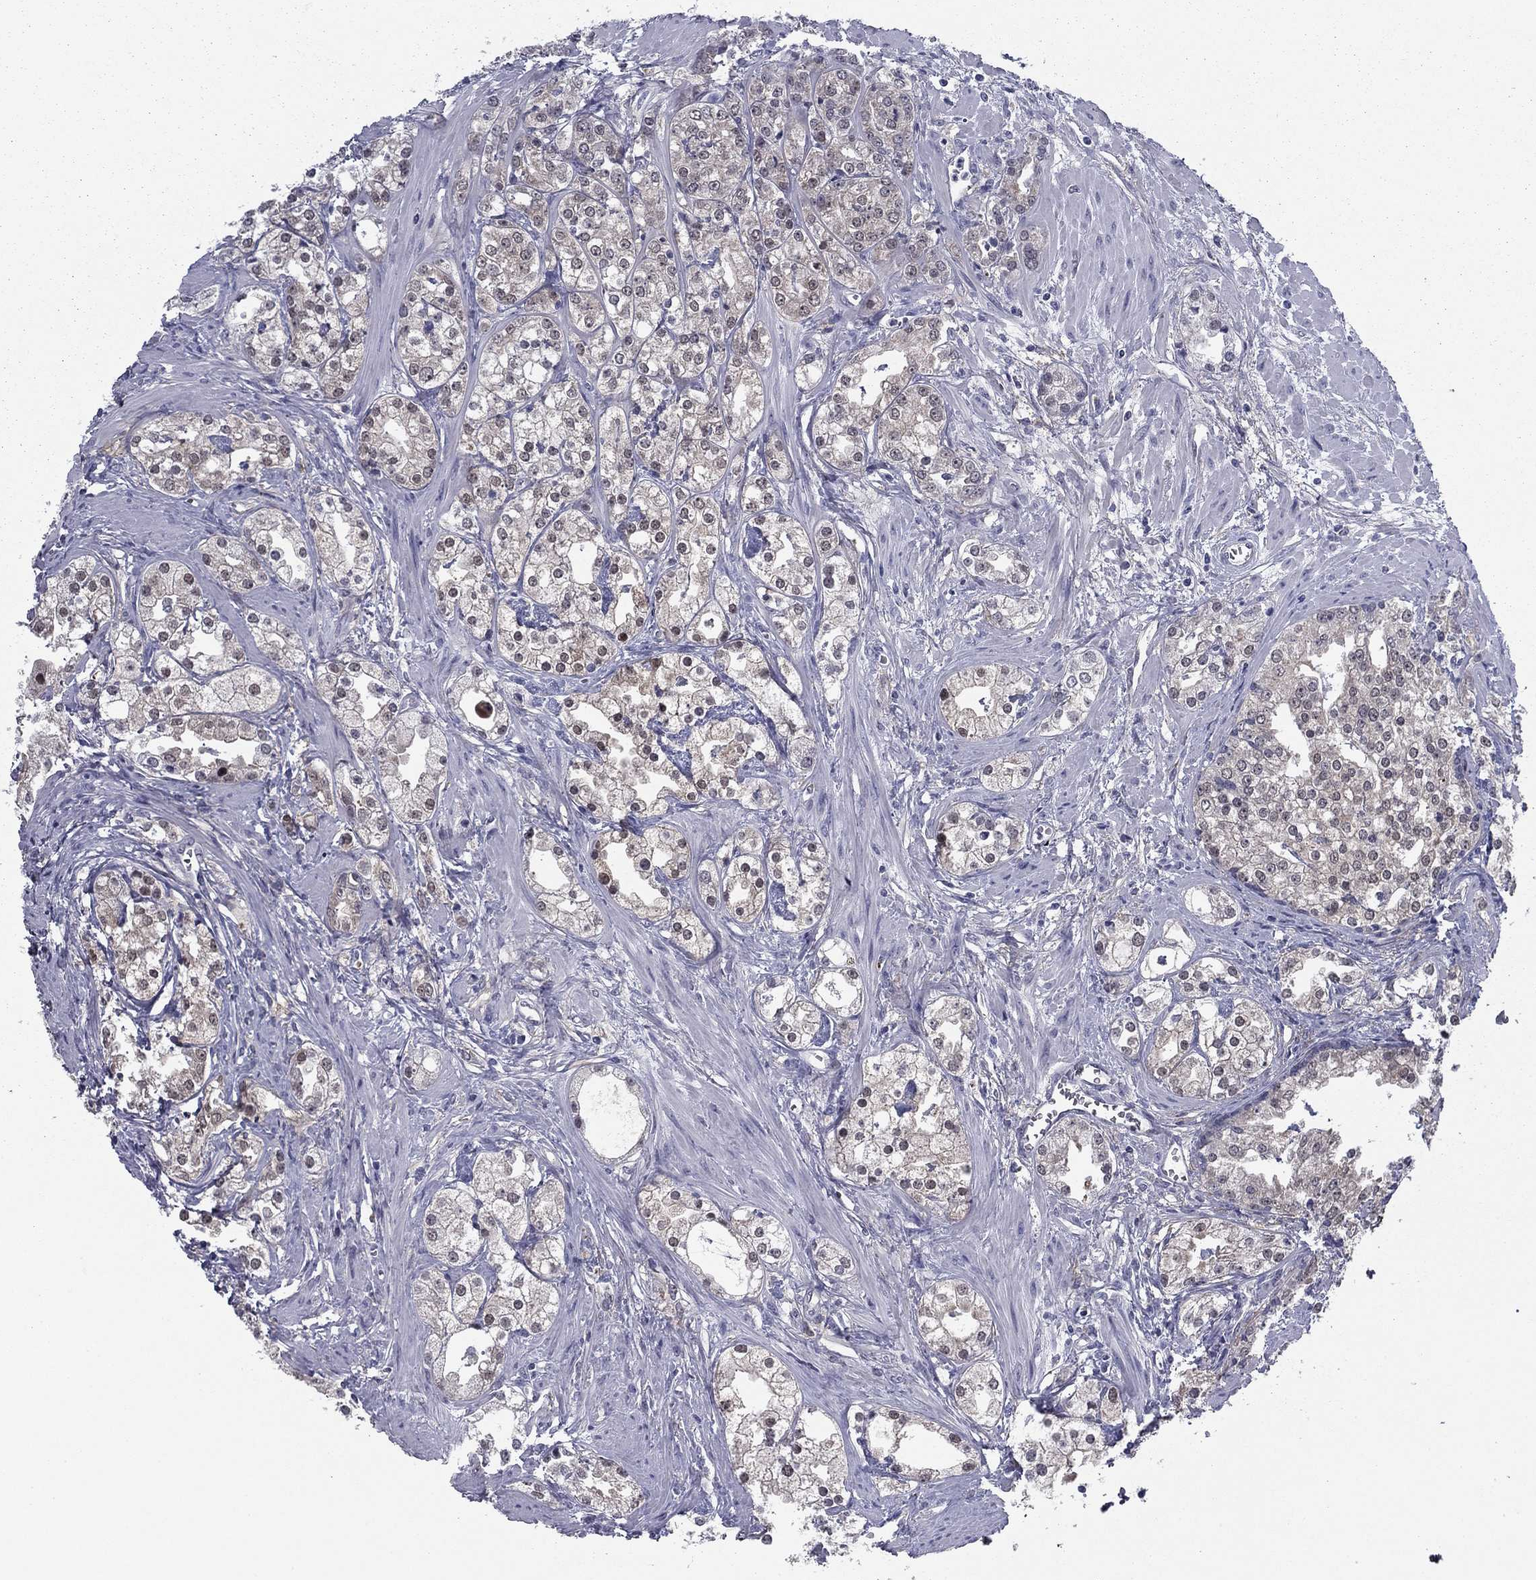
{"staining": {"intensity": "negative", "quantity": "none", "location": "none"}, "tissue": "prostate cancer", "cell_type": "Tumor cells", "image_type": "cancer", "snomed": [{"axis": "morphology", "description": "Adenocarcinoma, NOS"}, {"axis": "topography", "description": "Prostate and seminal vesicle, NOS"}, {"axis": "topography", "description": "Prostate"}], "caption": "There is no significant expression in tumor cells of prostate cancer (adenocarcinoma).", "gene": "REXO5", "patient": {"sex": "male", "age": 62}}